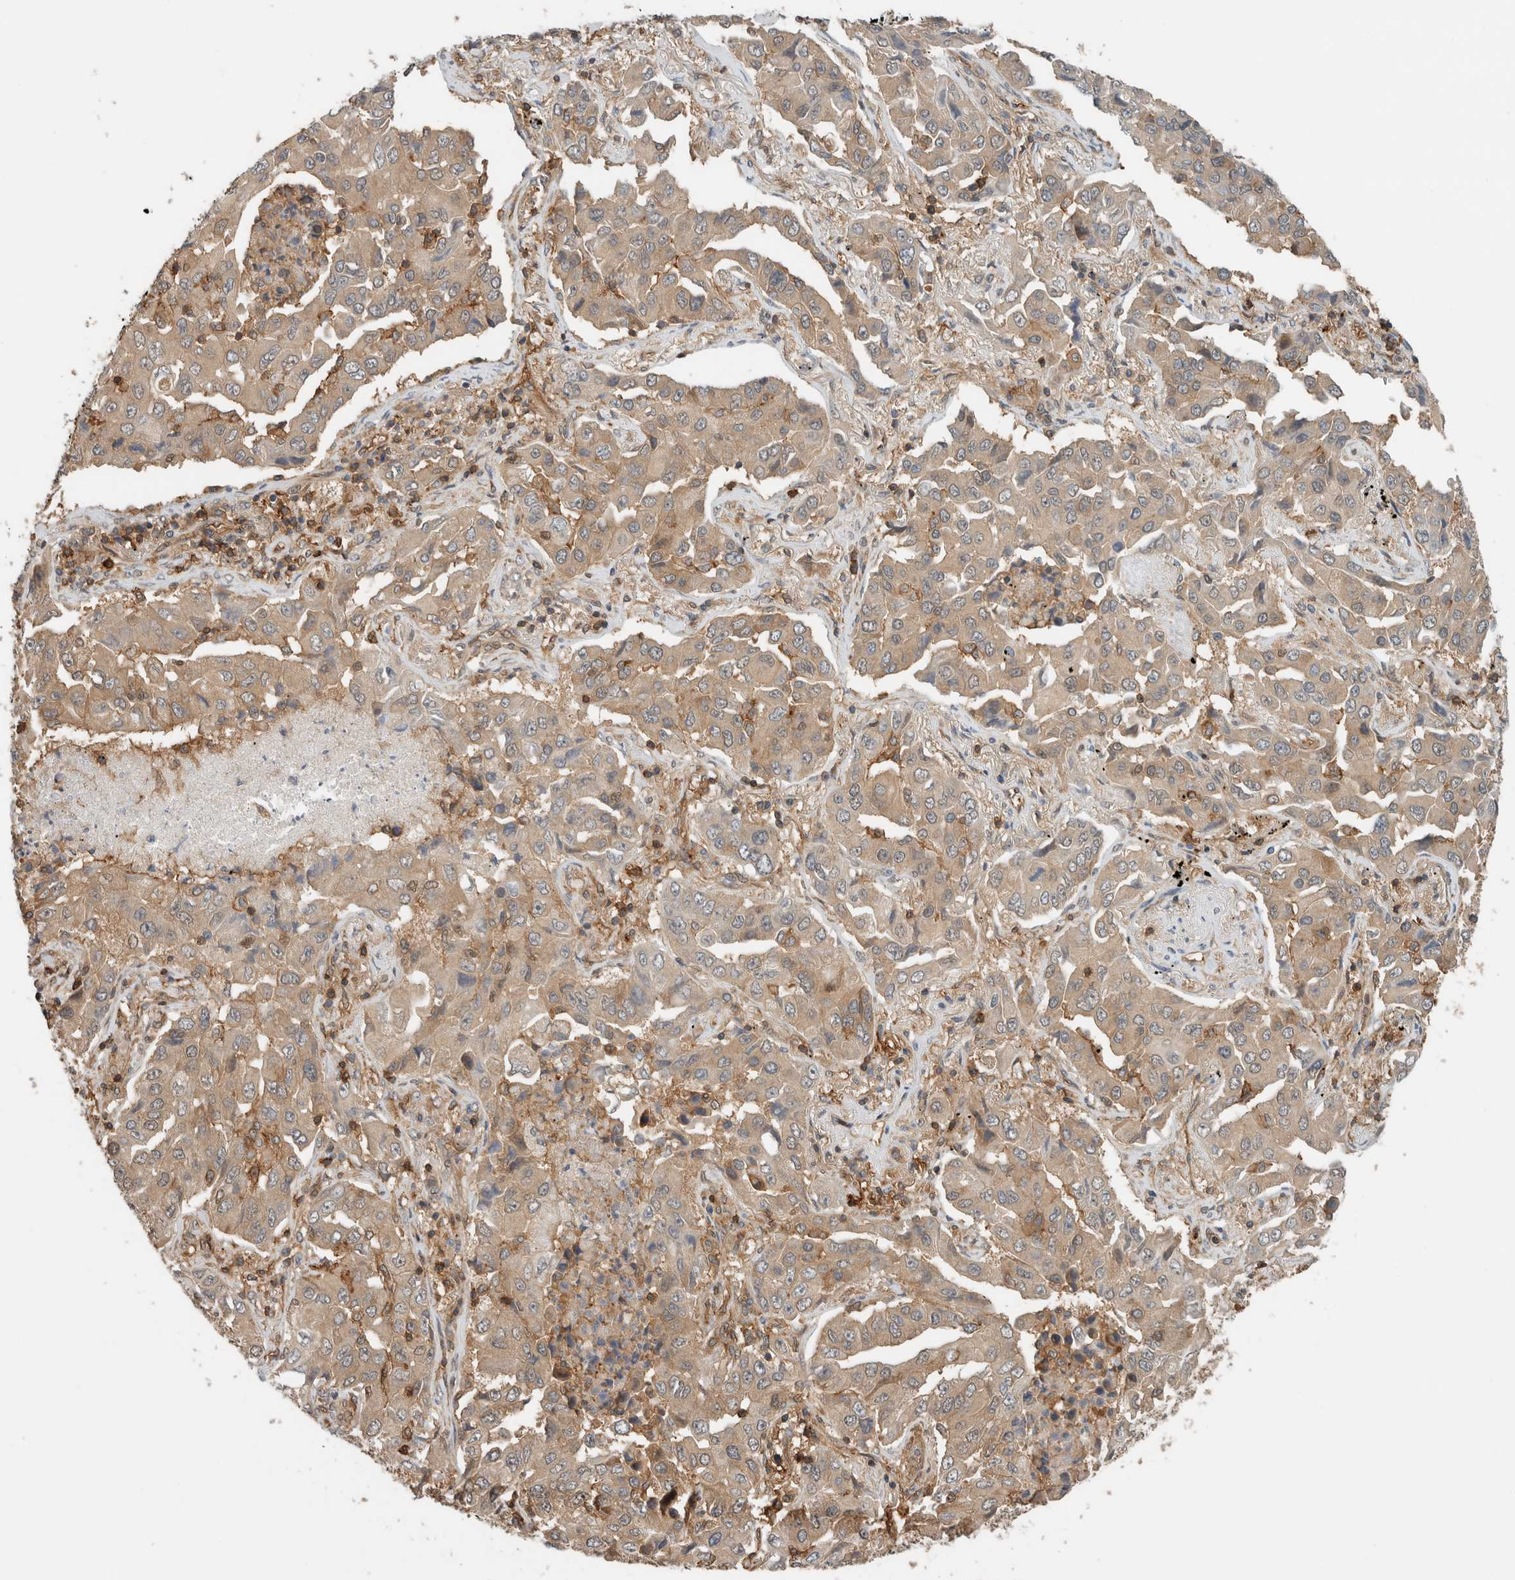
{"staining": {"intensity": "weak", "quantity": "<25%", "location": "cytoplasmic/membranous"}, "tissue": "lung cancer", "cell_type": "Tumor cells", "image_type": "cancer", "snomed": [{"axis": "morphology", "description": "Adenocarcinoma, NOS"}, {"axis": "topography", "description": "Lung"}], "caption": "The photomicrograph displays no staining of tumor cells in lung cancer.", "gene": "PFDN4", "patient": {"sex": "female", "age": 65}}